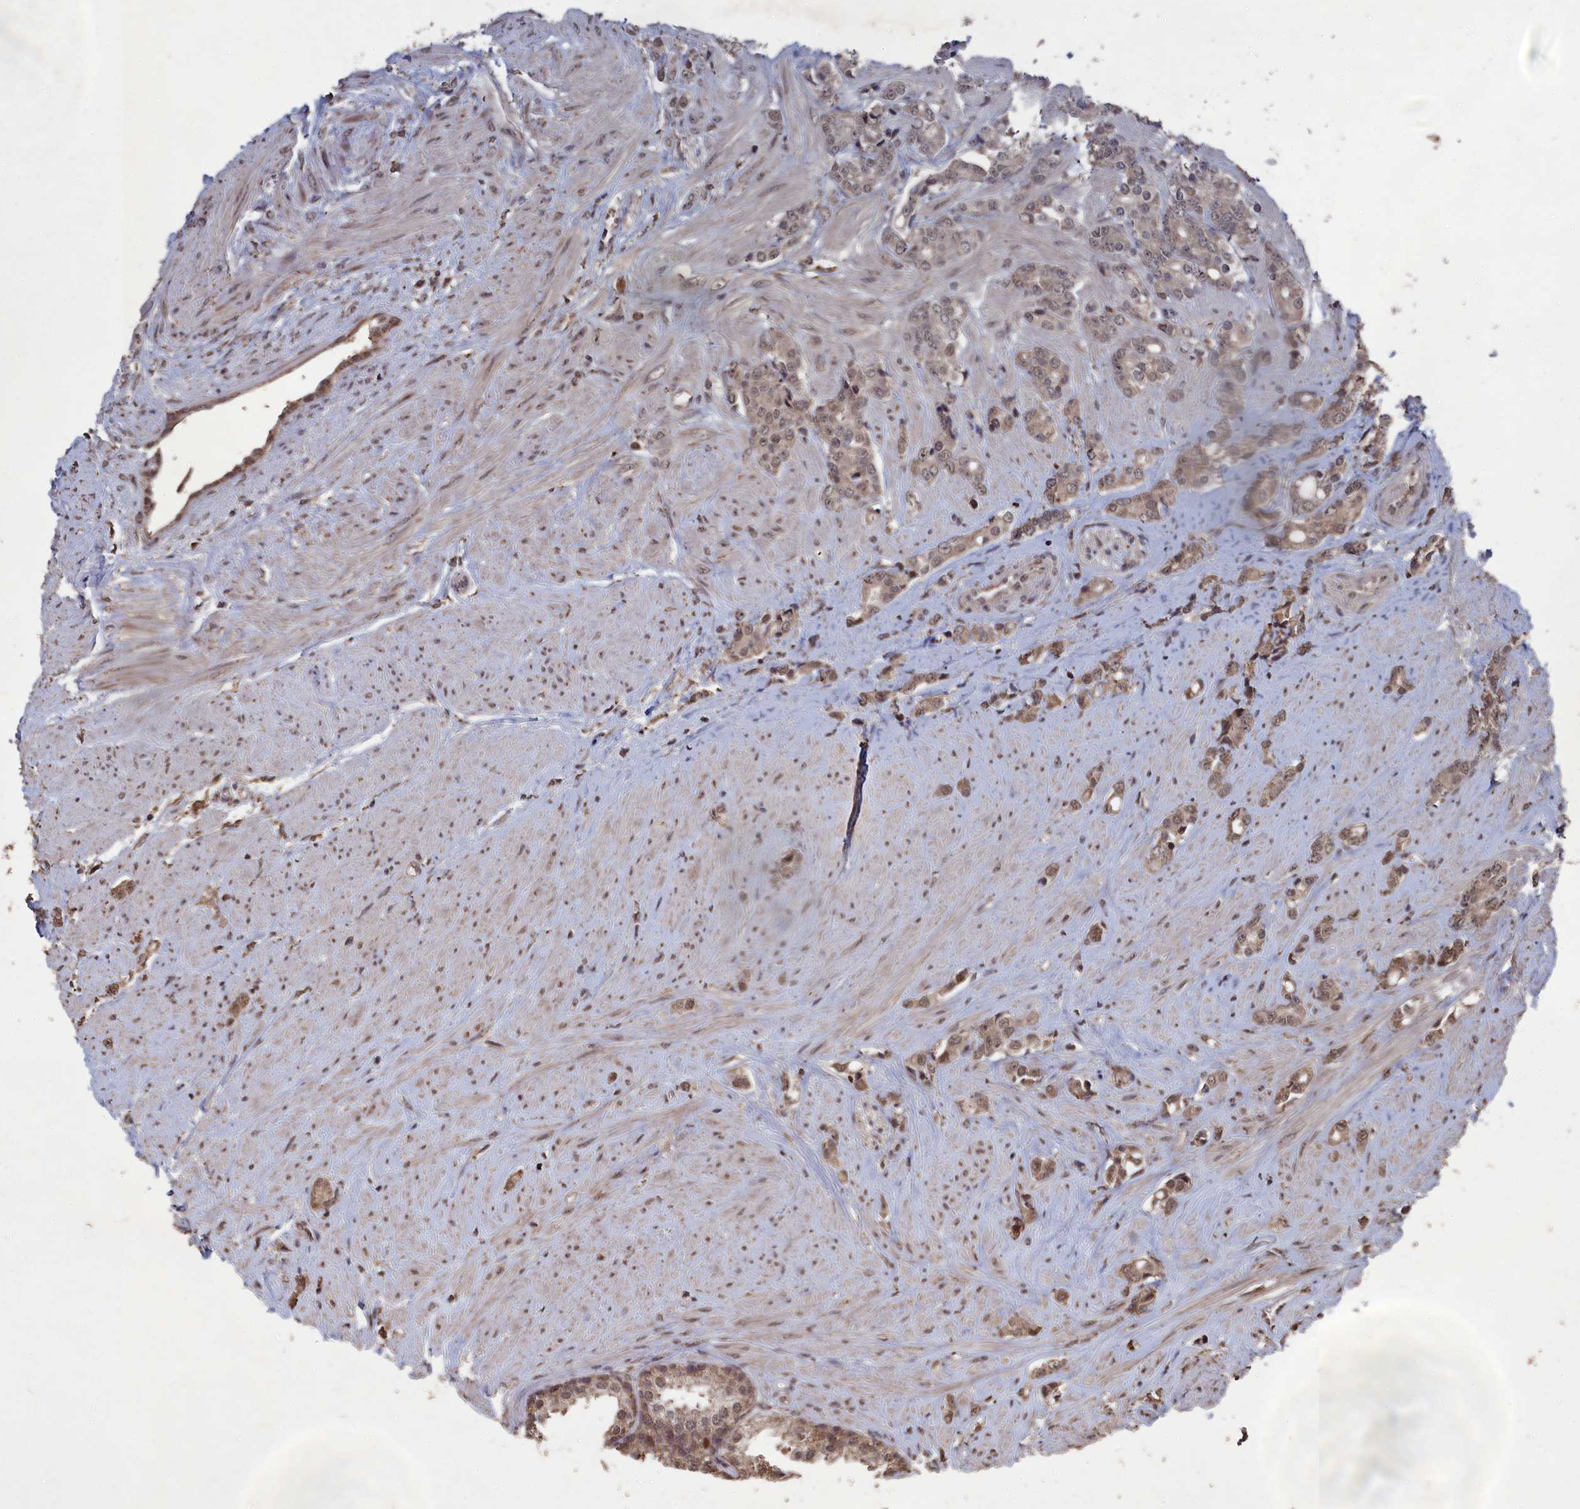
{"staining": {"intensity": "weak", "quantity": ">75%", "location": "cytoplasmic/membranous,nuclear"}, "tissue": "prostate cancer", "cell_type": "Tumor cells", "image_type": "cancer", "snomed": [{"axis": "morphology", "description": "Adenocarcinoma, High grade"}, {"axis": "topography", "description": "Prostate"}], "caption": "Approximately >75% of tumor cells in high-grade adenocarcinoma (prostate) show weak cytoplasmic/membranous and nuclear protein expression as visualized by brown immunohistochemical staining.", "gene": "CEACAM21", "patient": {"sex": "male", "age": 62}}